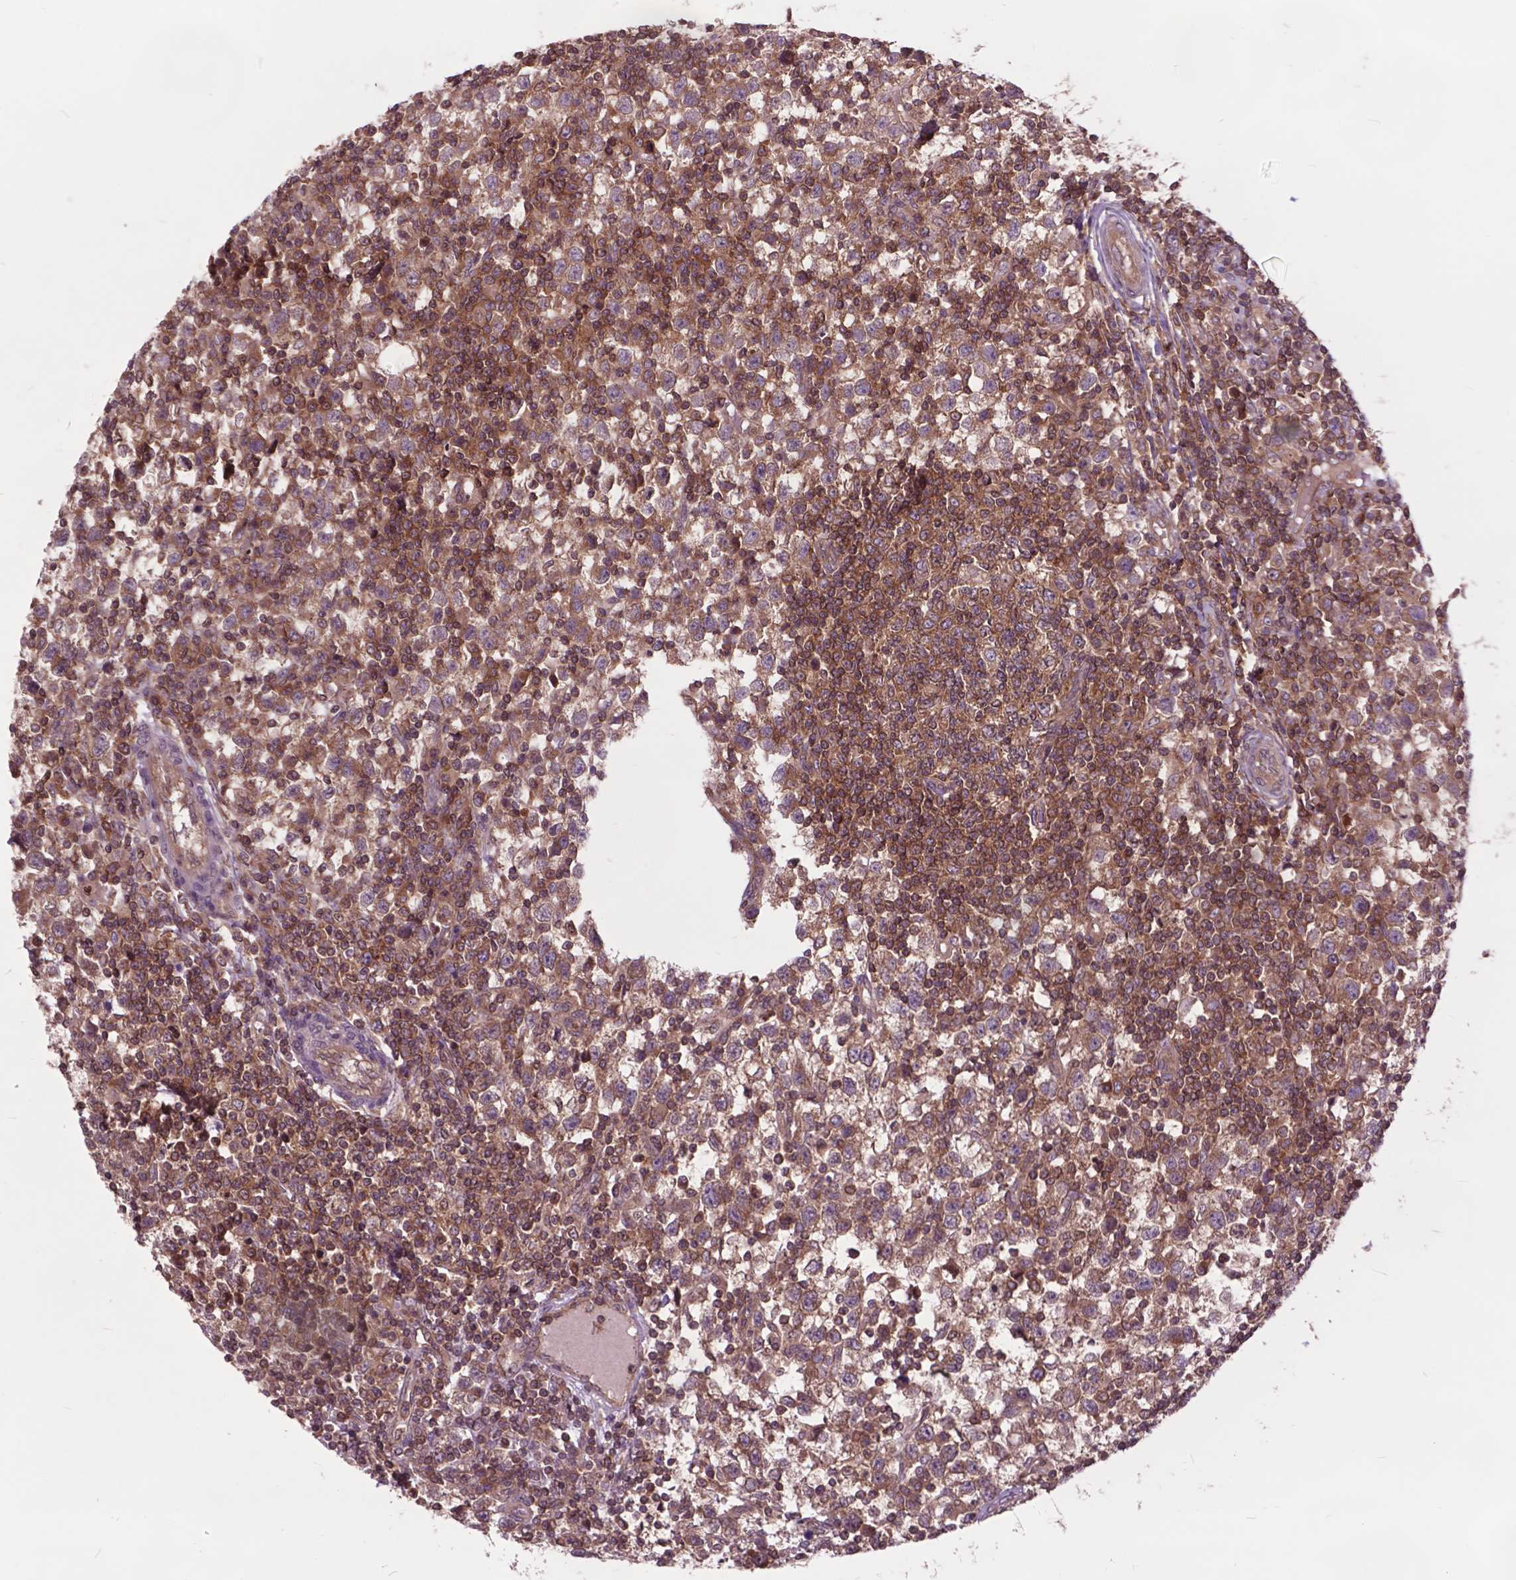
{"staining": {"intensity": "moderate", "quantity": ">75%", "location": "cytoplasmic/membranous"}, "tissue": "testis cancer", "cell_type": "Tumor cells", "image_type": "cancer", "snomed": [{"axis": "morphology", "description": "Seminoma, NOS"}, {"axis": "topography", "description": "Testis"}], "caption": "Immunohistochemistry (IHC) (DAB (3,3'-diaminobenzidine)) staining of human seminoma (testis) reveals moderate cytoplasmic/membranous protein expression in approximately >75% of tumor cells.", "gene": "ARAF", "patient": {"sex": "male", "age": 34}}